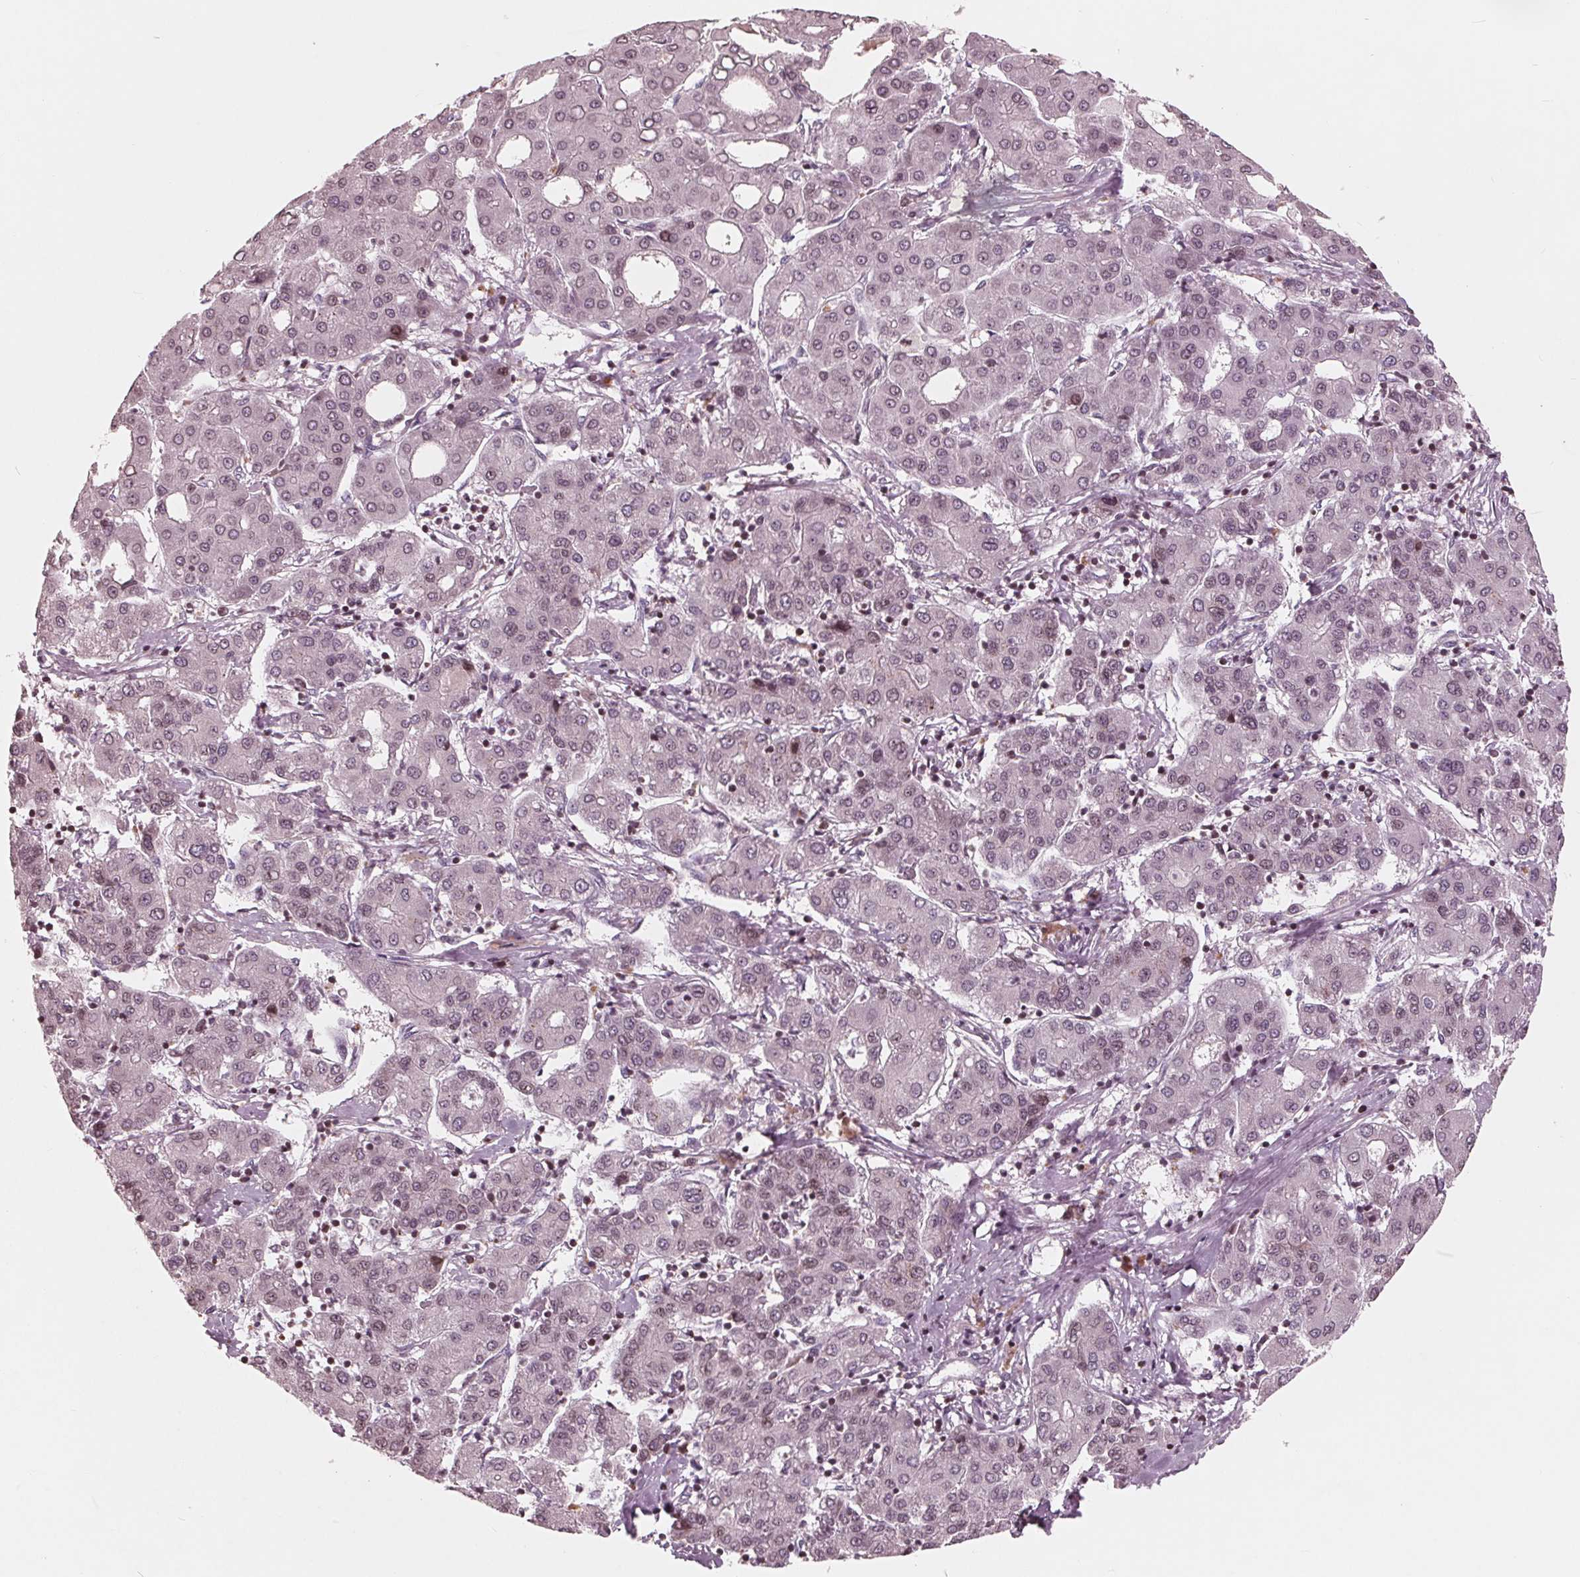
{"staining": {"intensity": "weak", "quantity": "<25%", "location": "cytoplasmic/membranous,nuclear"}, "tissue": "liver cancer", "cell_type": "Tumor cells", "image_type": "cancer", "snomed": [{"axis": "morphology", "description": "Carcinoma, Hepatocellular, NOS"}, {"axis": "topography", "description": "Liver"}], "caption": "This is an immunohistochemistry (IHC) micrograph of liver hepatocellular carcinoma. There is no expression in tumor cells.", "gene": "NUP210", "patient": {"sex": "male", "age": 65}}